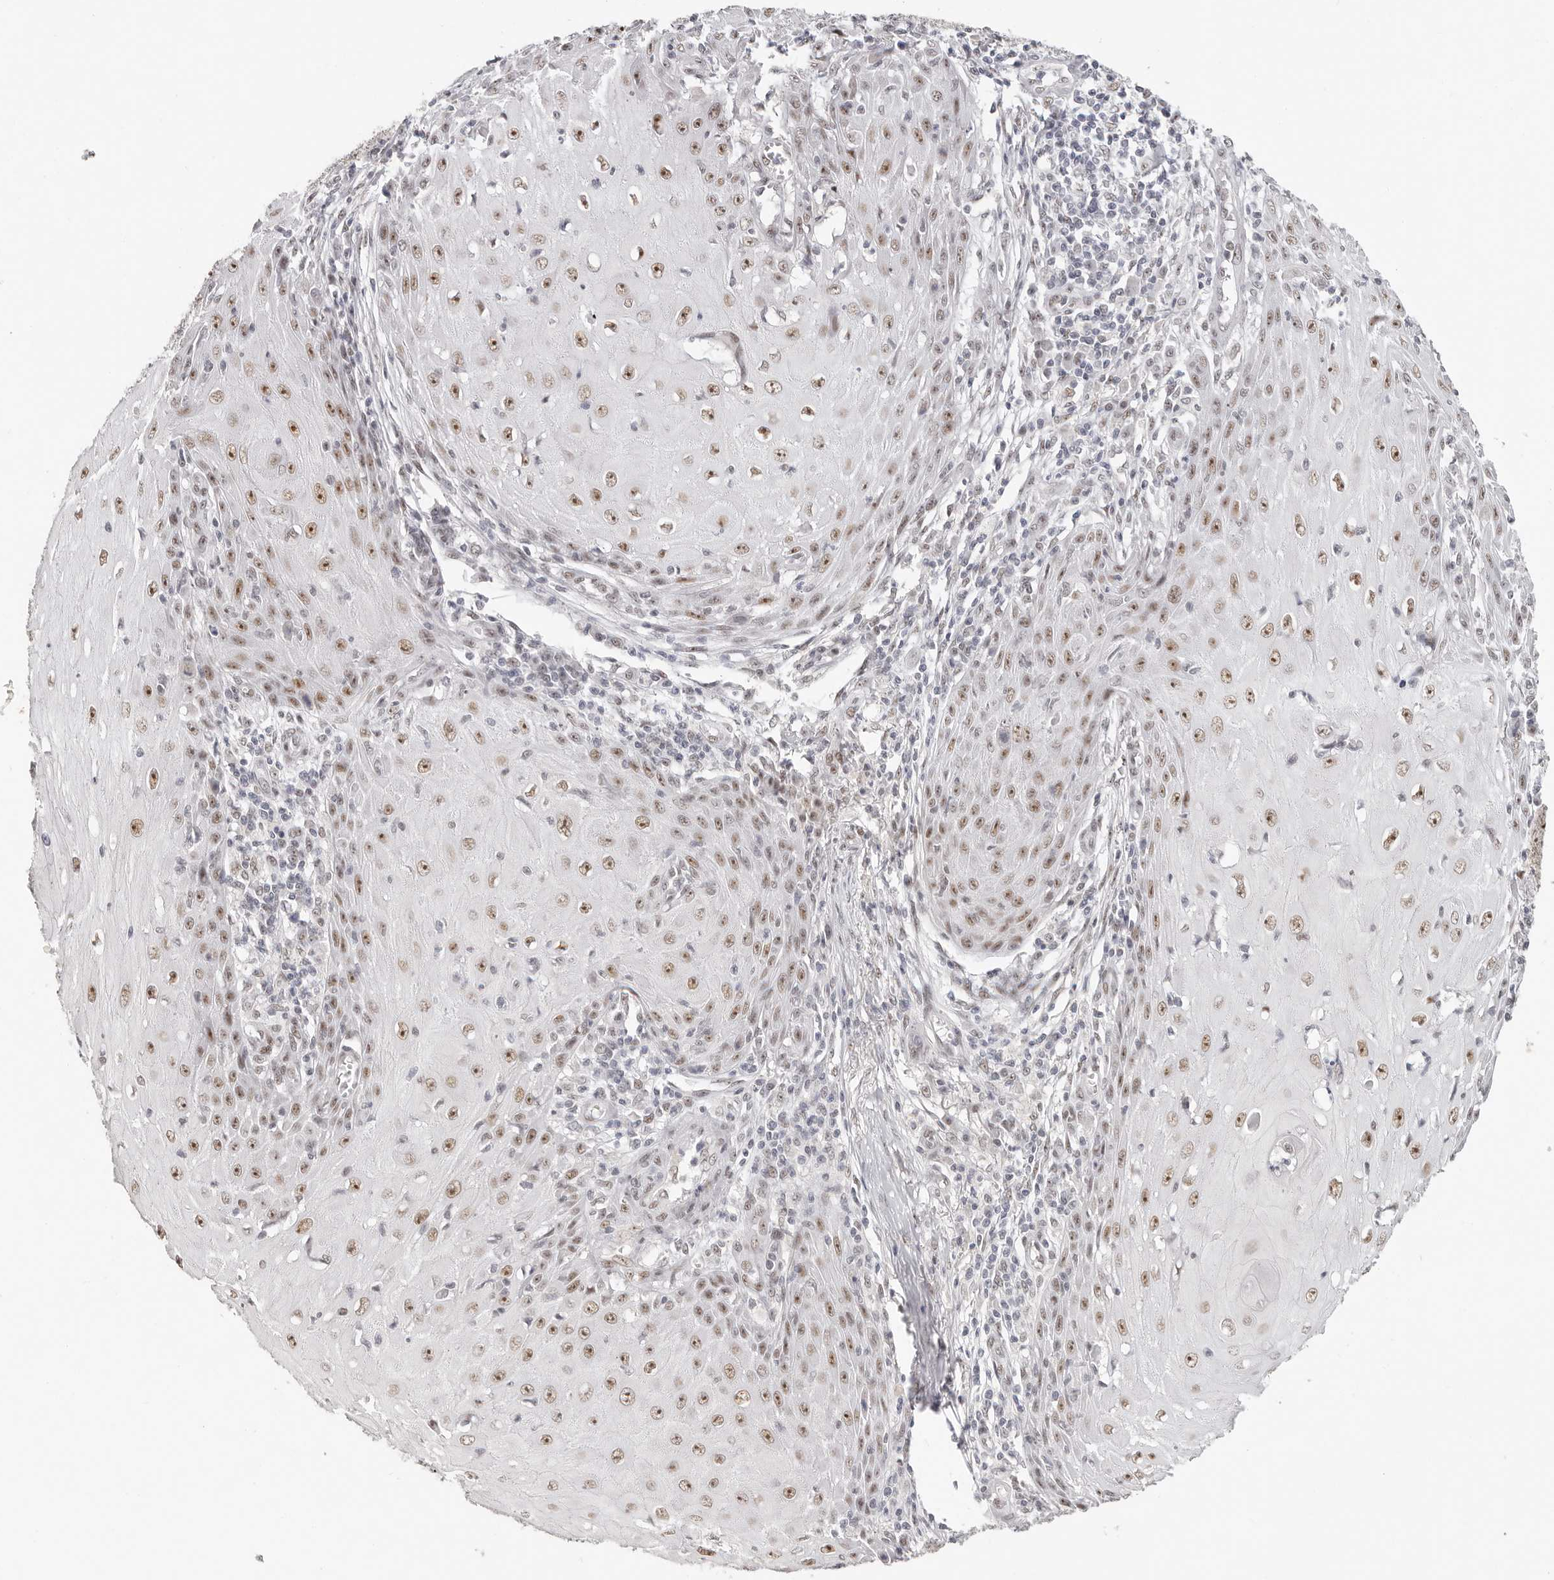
{"staining": {"intensity": "moderate", "quantity": ">75%", "location": "nuclear"}, "tissue": "skin cancer", "cell_type": "Tumor cells", "image_type": "cancer", "snomed": [{"axis": "morphology", "description": "Squamous cell carcinoma, NOS"}, {"axis": "topography", "description": "Skin"}], "caption": "A medium amount of moderate nuclear positivity is present in approximately >75% of tumor cells in squamous cell carcinoma (skin) tissue. Nuclei are stained in blue.", "gene": "LARP7", "patient": {"sex": "female", "age": 73}}